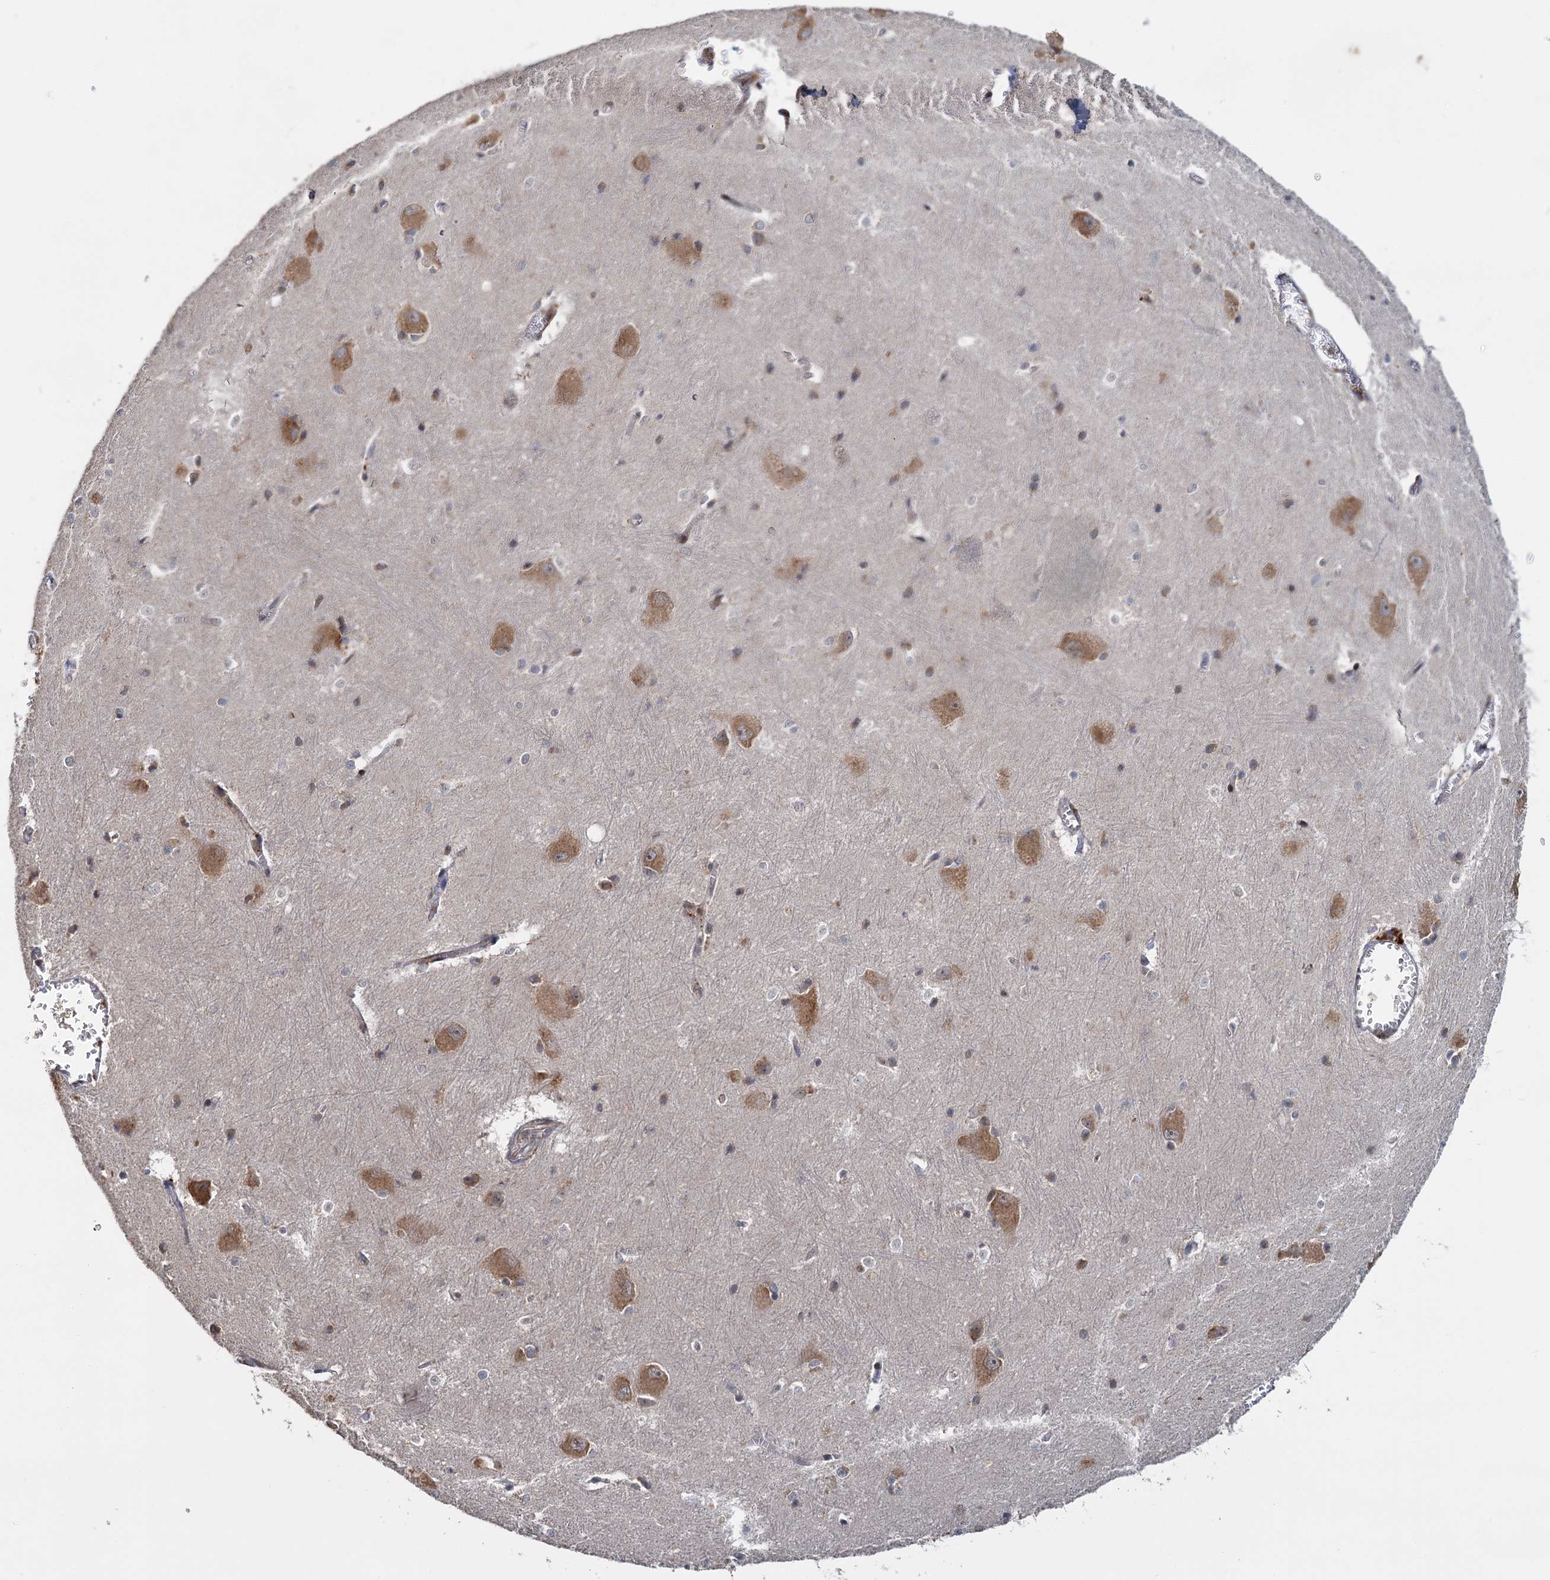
{"staining": {"intensity": "weak", "quantity": "<25%", "location": "cytoplasmic/membranous"}, "tissue": "caudate", "cell_type": "Glial cells", "image_type": "normal", "snomed": [{"axis": "morphology", "description": "Normal tissue, NOS"}, {"axis": "topography", "description": "Lateral ventricle wall"}], "caption": "The micrograph exhibits no significant positivity in glial cells of caudate.", "gene": "KANSL2", "patient": {"sex": "male", "age": 37}}